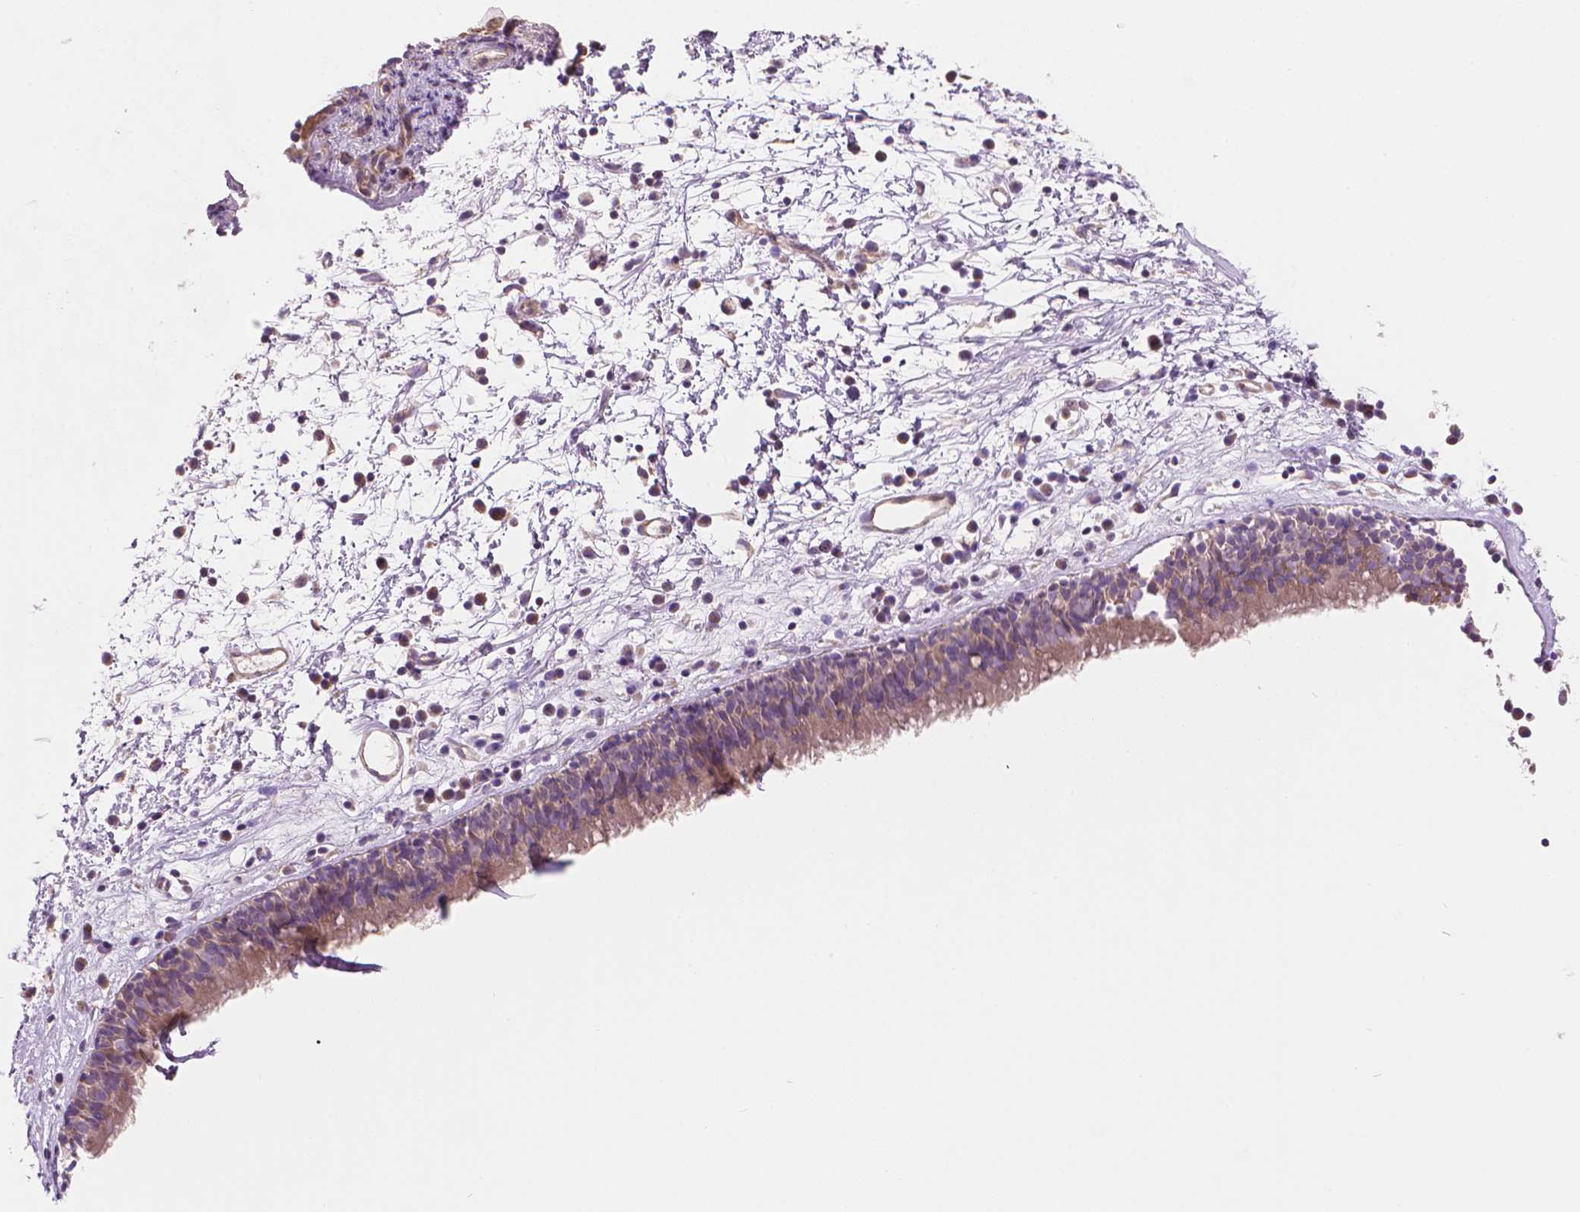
{"staining": {"intensity": "weak", "quantity": ">75%", "location": "cytoplasmic/membranous"}, "tissue": "nasopharynx", "cell_type": "Respiratory epithelial cells", "image_type": "normal", "snomed": [{"axis": "morphology", "description": "Normal tissue, NOS"}, {"axis": "topography", "description": "Nasopharynx"}], "caption": "This is an image of IHC staining of unremarkable nasopharynx, which shows weak positivity in the cytoplasmic/membranous of respiratory epithelial cells.", "gene": "TTC29", "patient": {"sex": "male", "age": 24}}